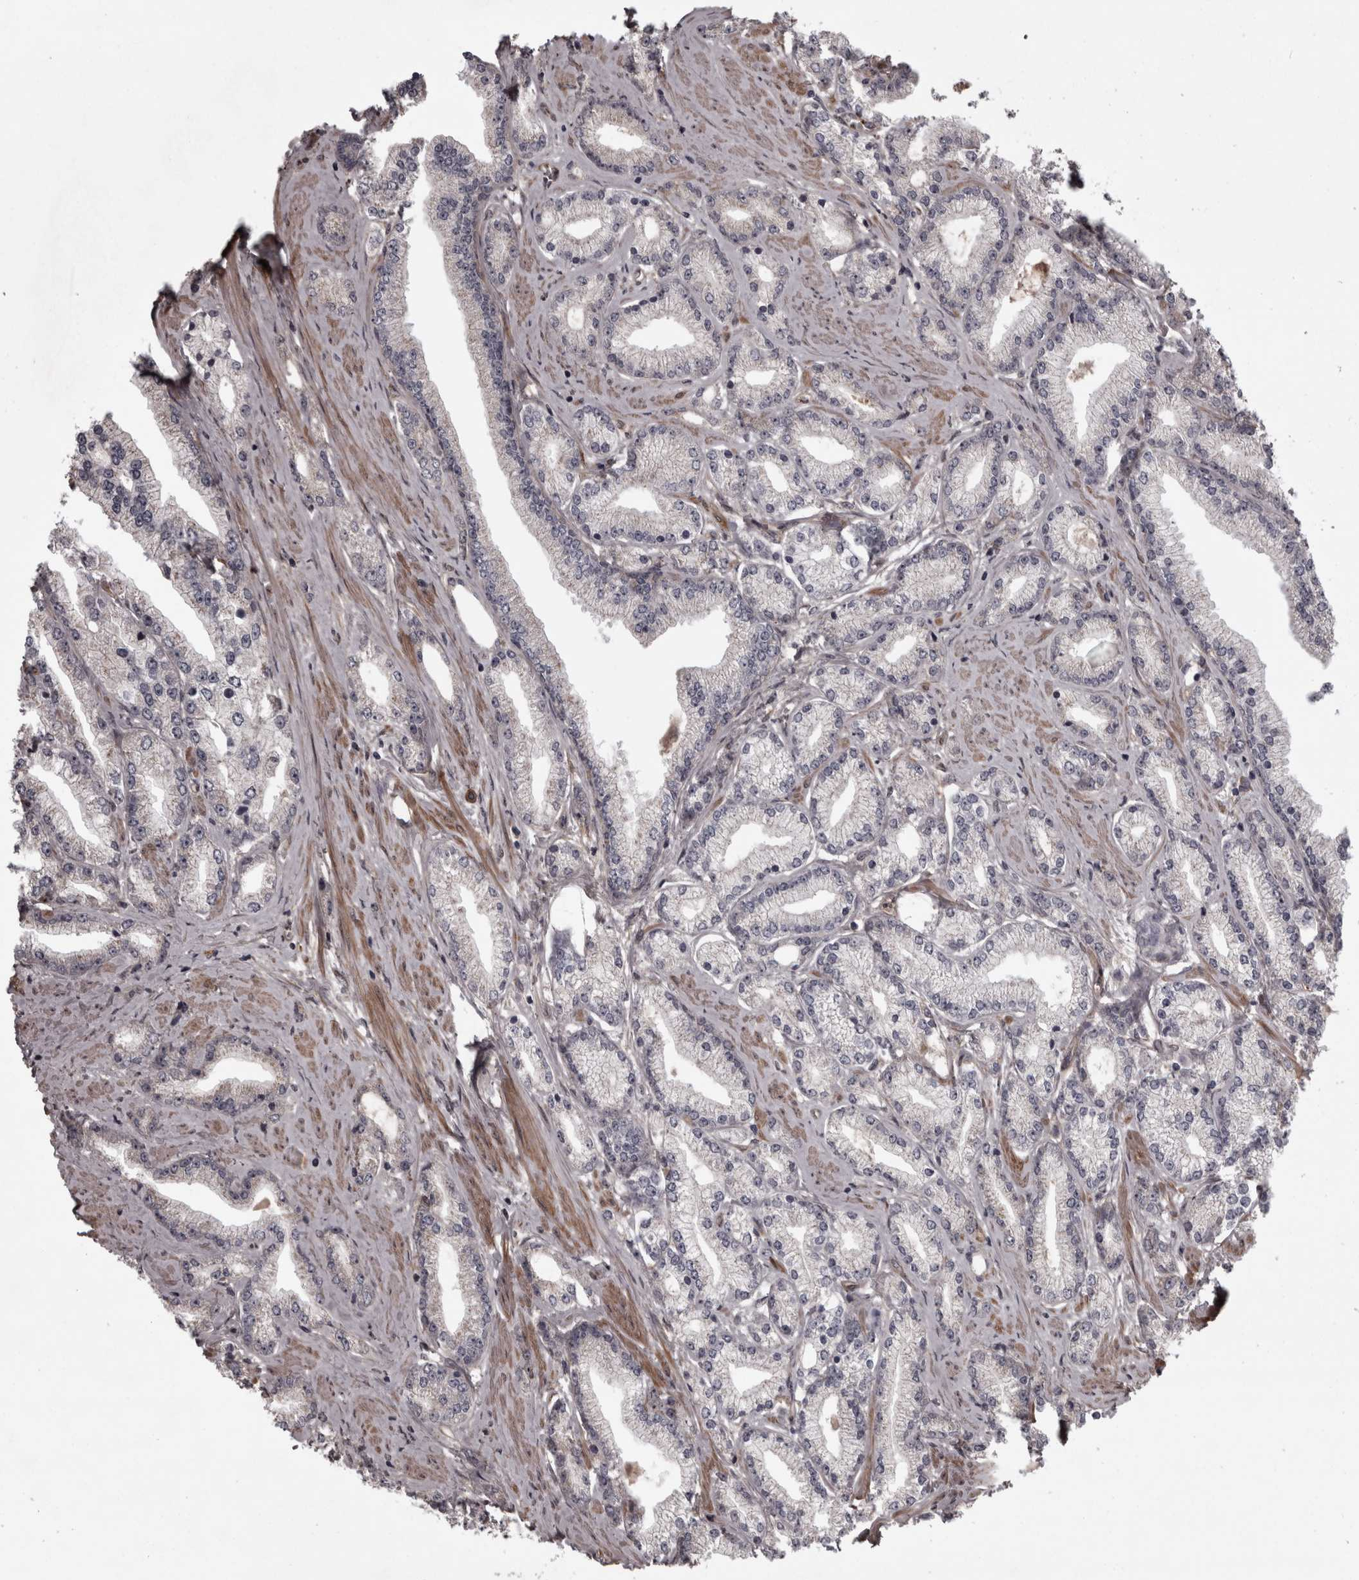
{"staining": {"intensity": "negative", "quantity": "none", "location": "none"}, "tissue": "prostate cancer", "cell_type": "Tumor cells", "image_type": "cancer", "snomed": [{"axis": "morphology", "description": "Adenocarcinoma, Low grade"}, {"axis": "topography", "description": "Prostate"}], "caption": "Immunohistochemistry (IHC) micrograph of neoplastic tissue: low-grade adenocarcinoma (prostate) stained with DAB (3,3'-diaminobenzidine) shows no significant protein positivity in tumor cells. (DAB IHC, high magnification).", "gene": "RSU1", "patient": {"sex": "male", "age": 62}}